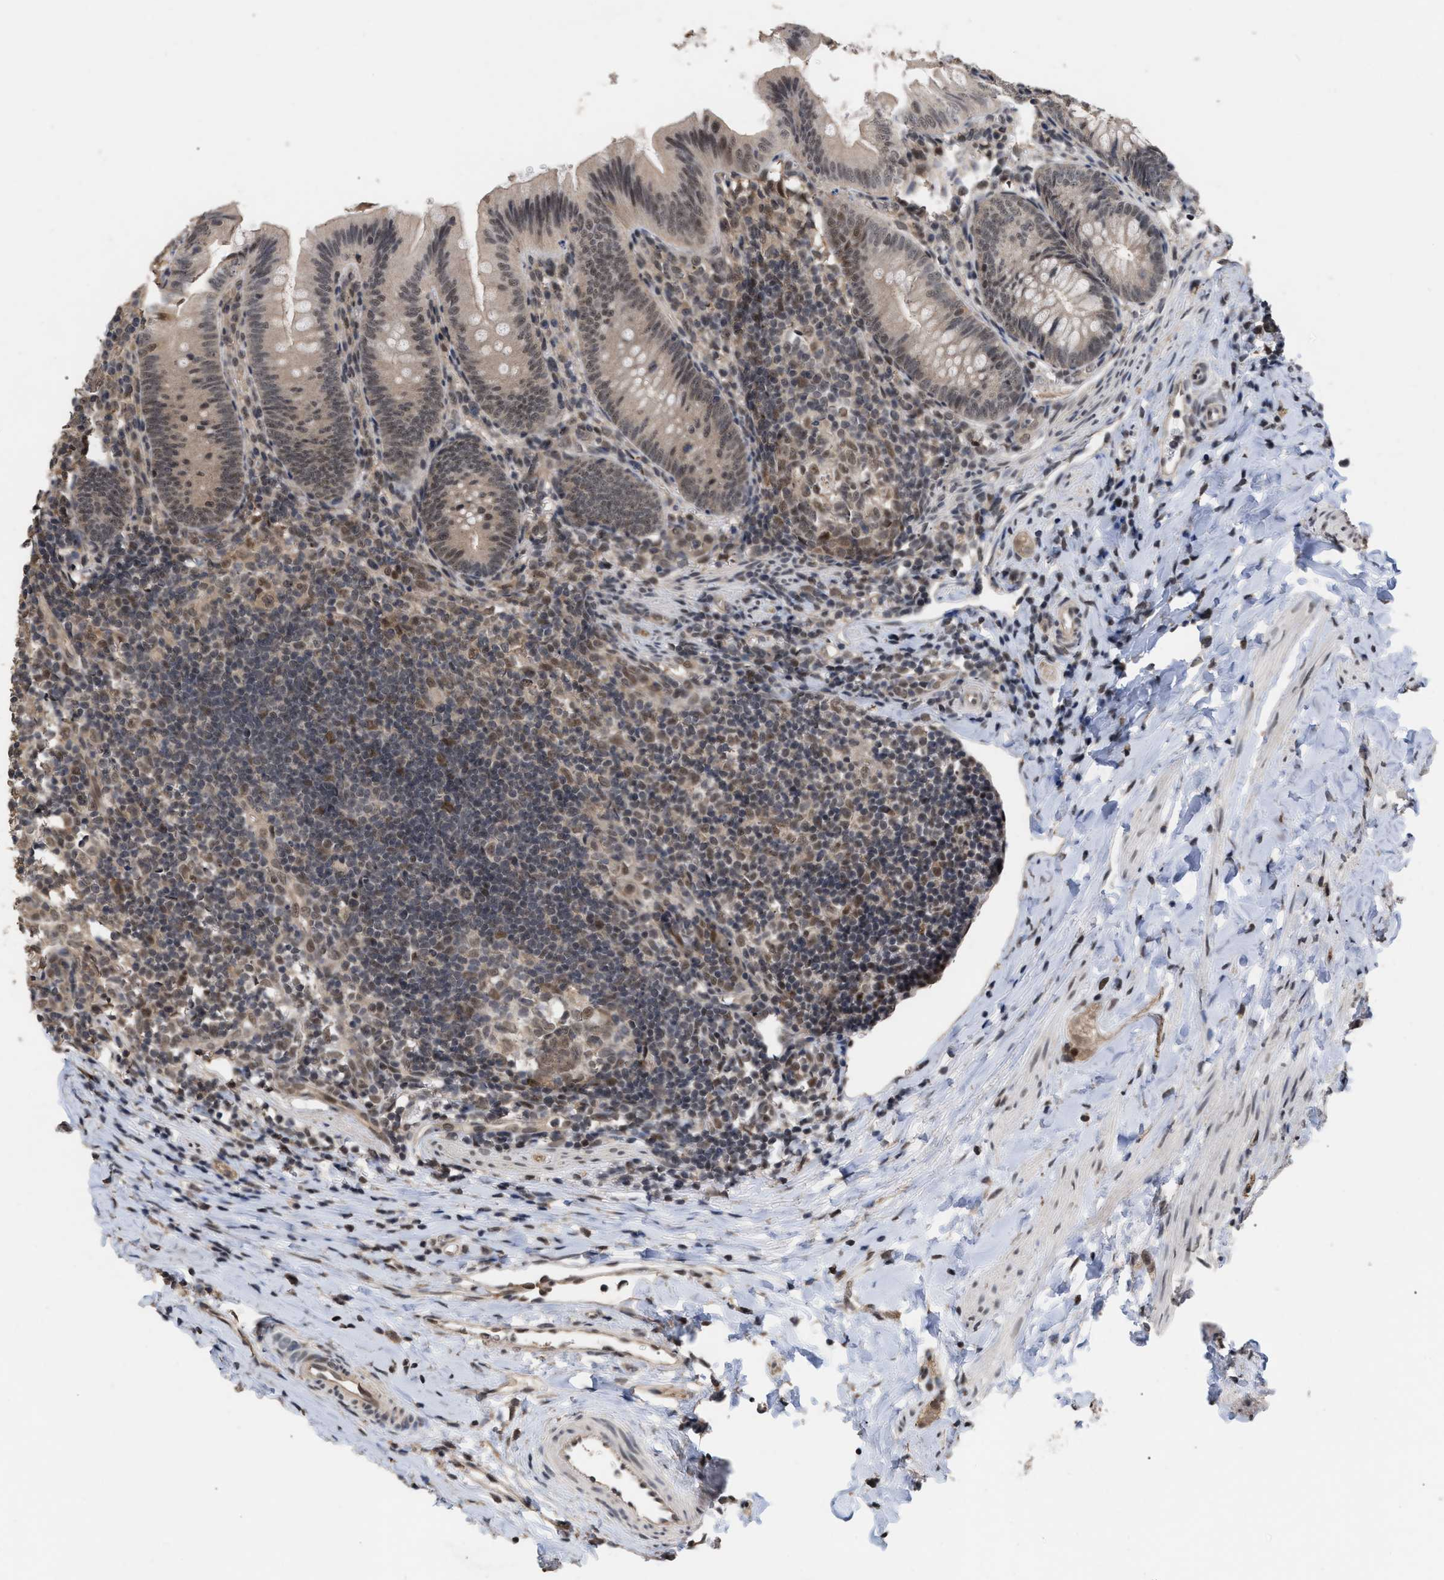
{"staining": {"intensity": "weak", "quantity": ">75%", "location": "nuclear"}, "tissue": "appendix", "cell_type": "Glandular cells", "image_type": "normal", "snomed": [{"axis": "morphology", "description": "Normal tissue, NOS"}, {"axis": "topography", "description": "Appendix"}], "caption": "A brown stain shows weak nuclear staining of a protein in glandular cells of benign human appendix.", "gene": "JAZF1", "patient": {"sex": "male", "age": 1}}